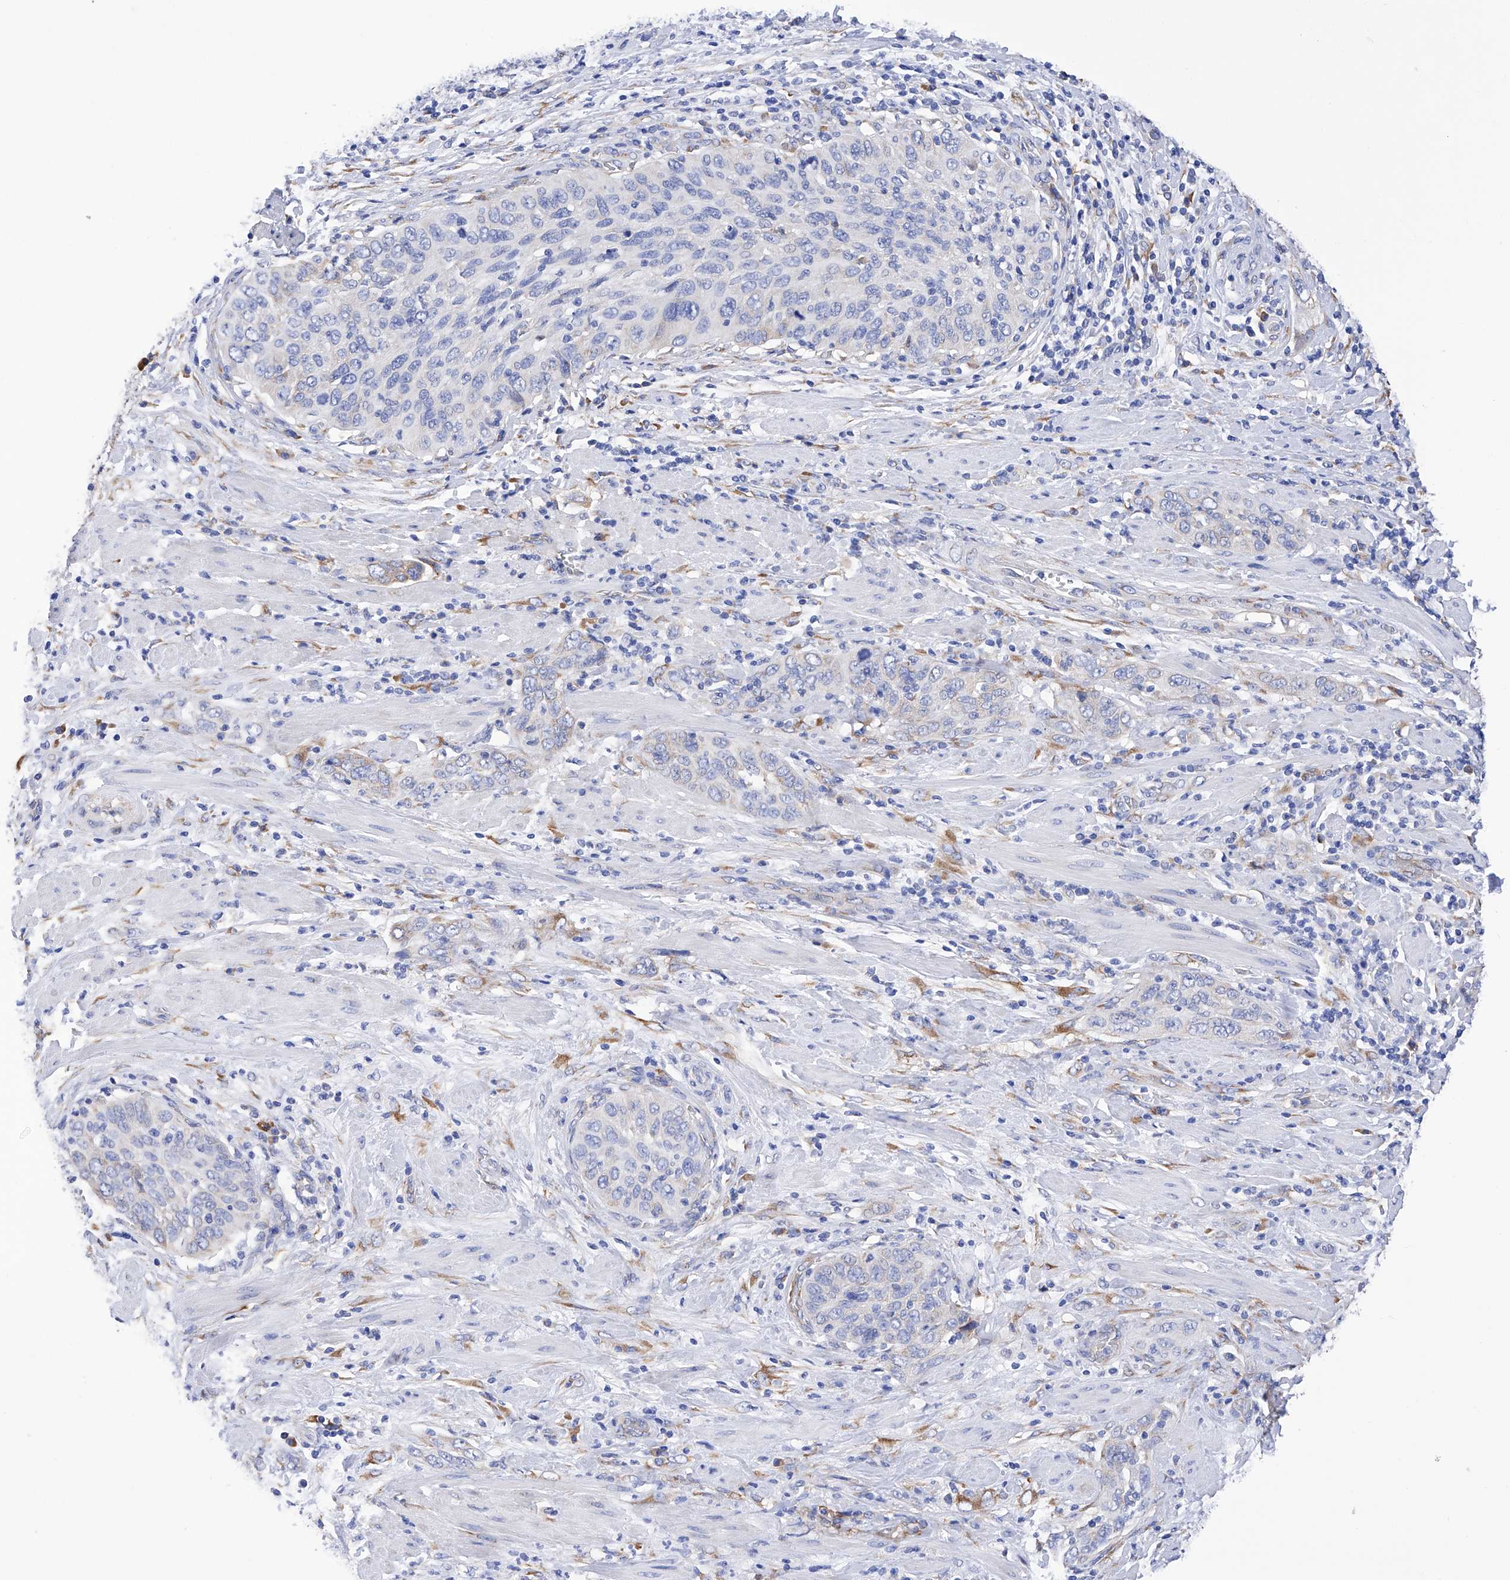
{"staining": {"intensity": "negative", "quantity": "none", "location": "none"}, "tissue": "cervical cancer", "cell_type": "Tumor cells", "image_type": "cancer", "snomed": [{"axis": "morphology", "description": "Squamous cell carcinoma, NOS"}, {"axis": "topography", "description": "Cervix"}], "caption": "The micrograph exhibits no staining of tumor cells in cervical cancer (squamous cell carcinoma).", "gene": "PDIA5", "patient": {"sex": "female", "age": 60}}